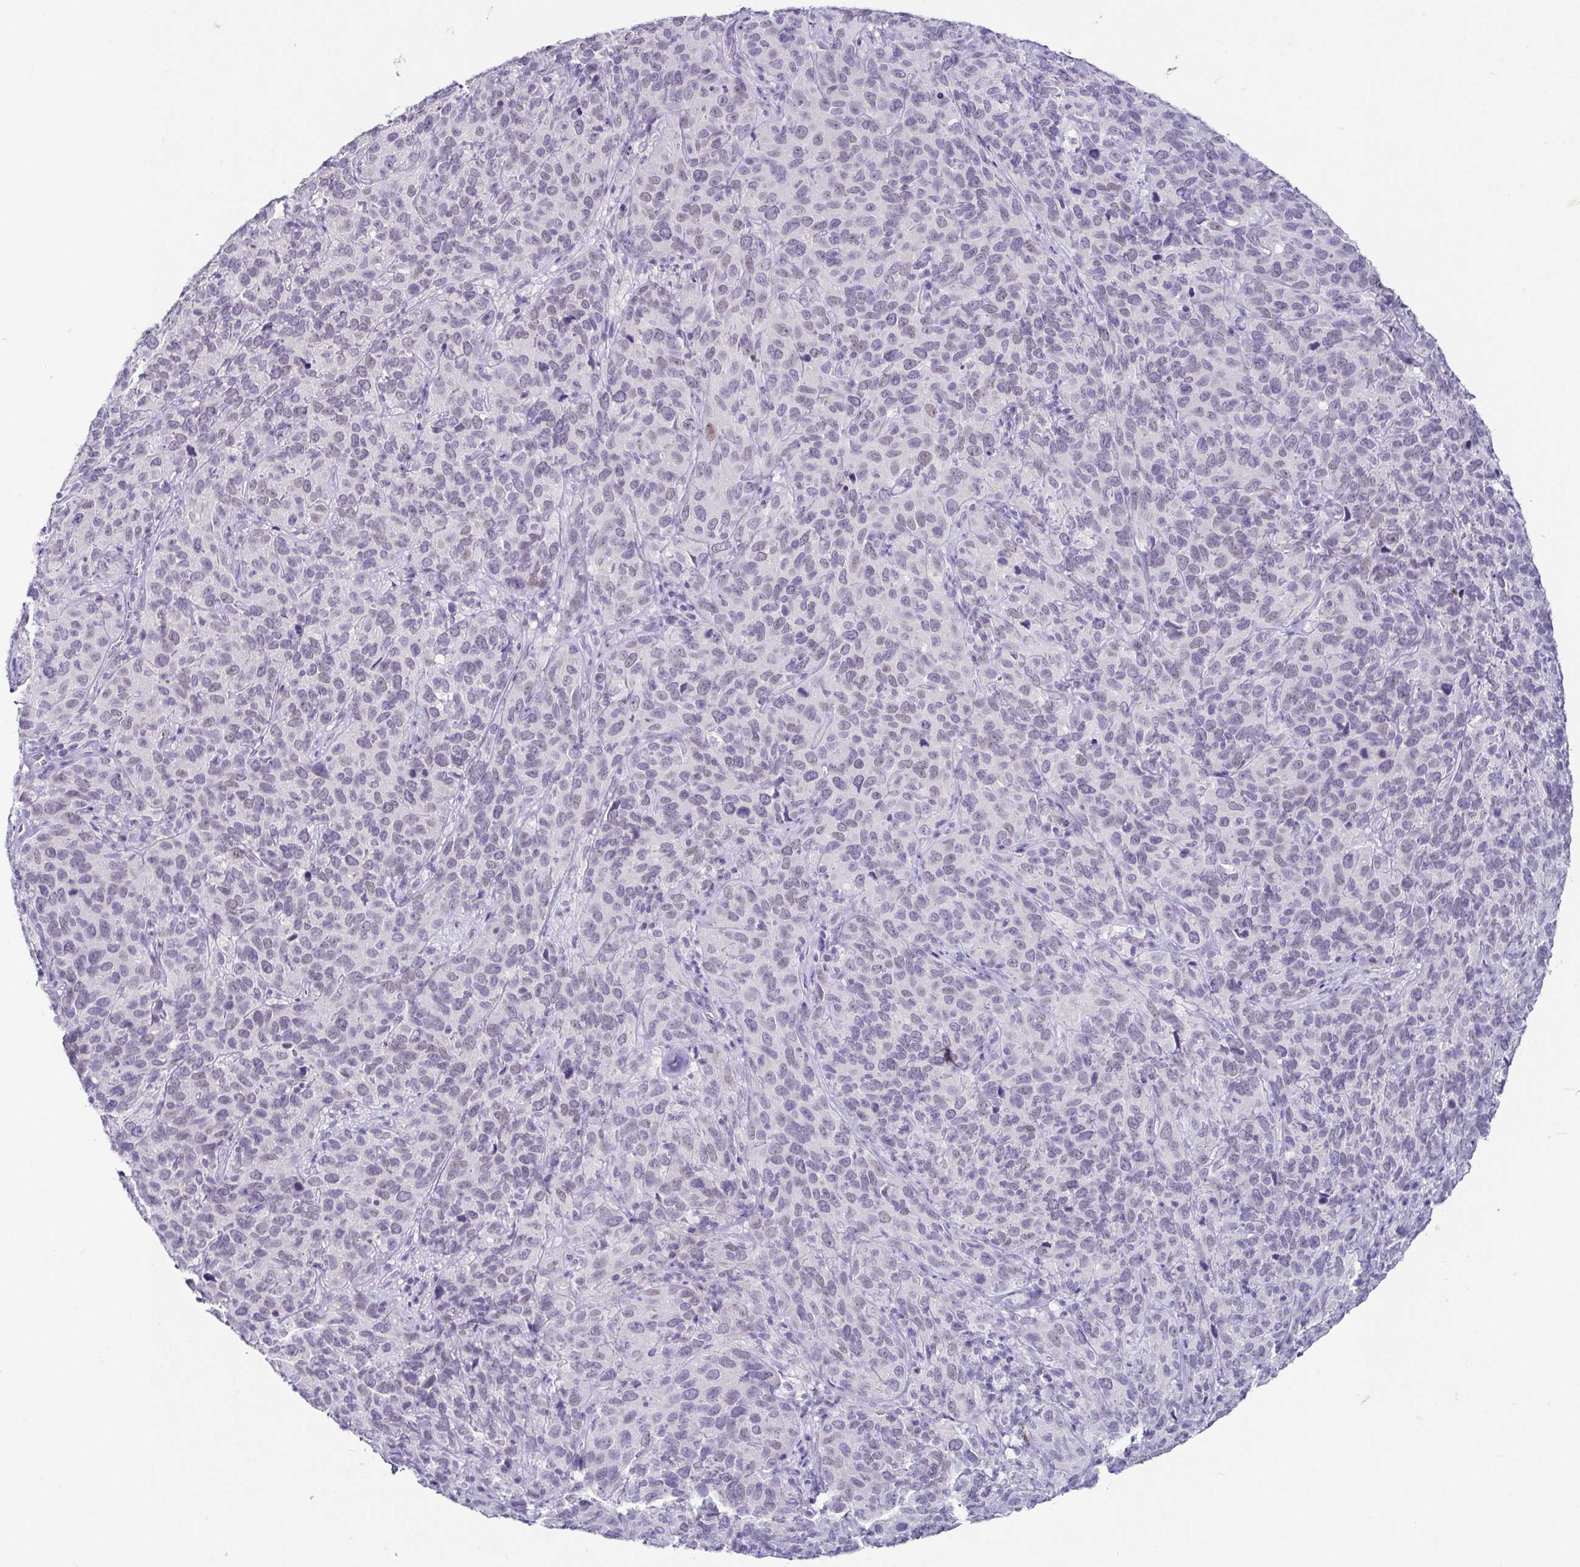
{"staining": {"intensity": "negative", "quantity": "none", "location": "none"}, "tissue": "cervical cancer", "cell_type": "Tumor cells", "image_type": "cancer", "snomed": [{"axis": "morphology", "description": "Squamous cell carcinoma, NOS"}, {"axis": "topography", "description": "Cervix"}], "caption": "There is no significant expression in tumor cells of squamous cell carcinoma (cervical).", "gene": "TP73", "patient": {"sex": "female", "age": 51}}